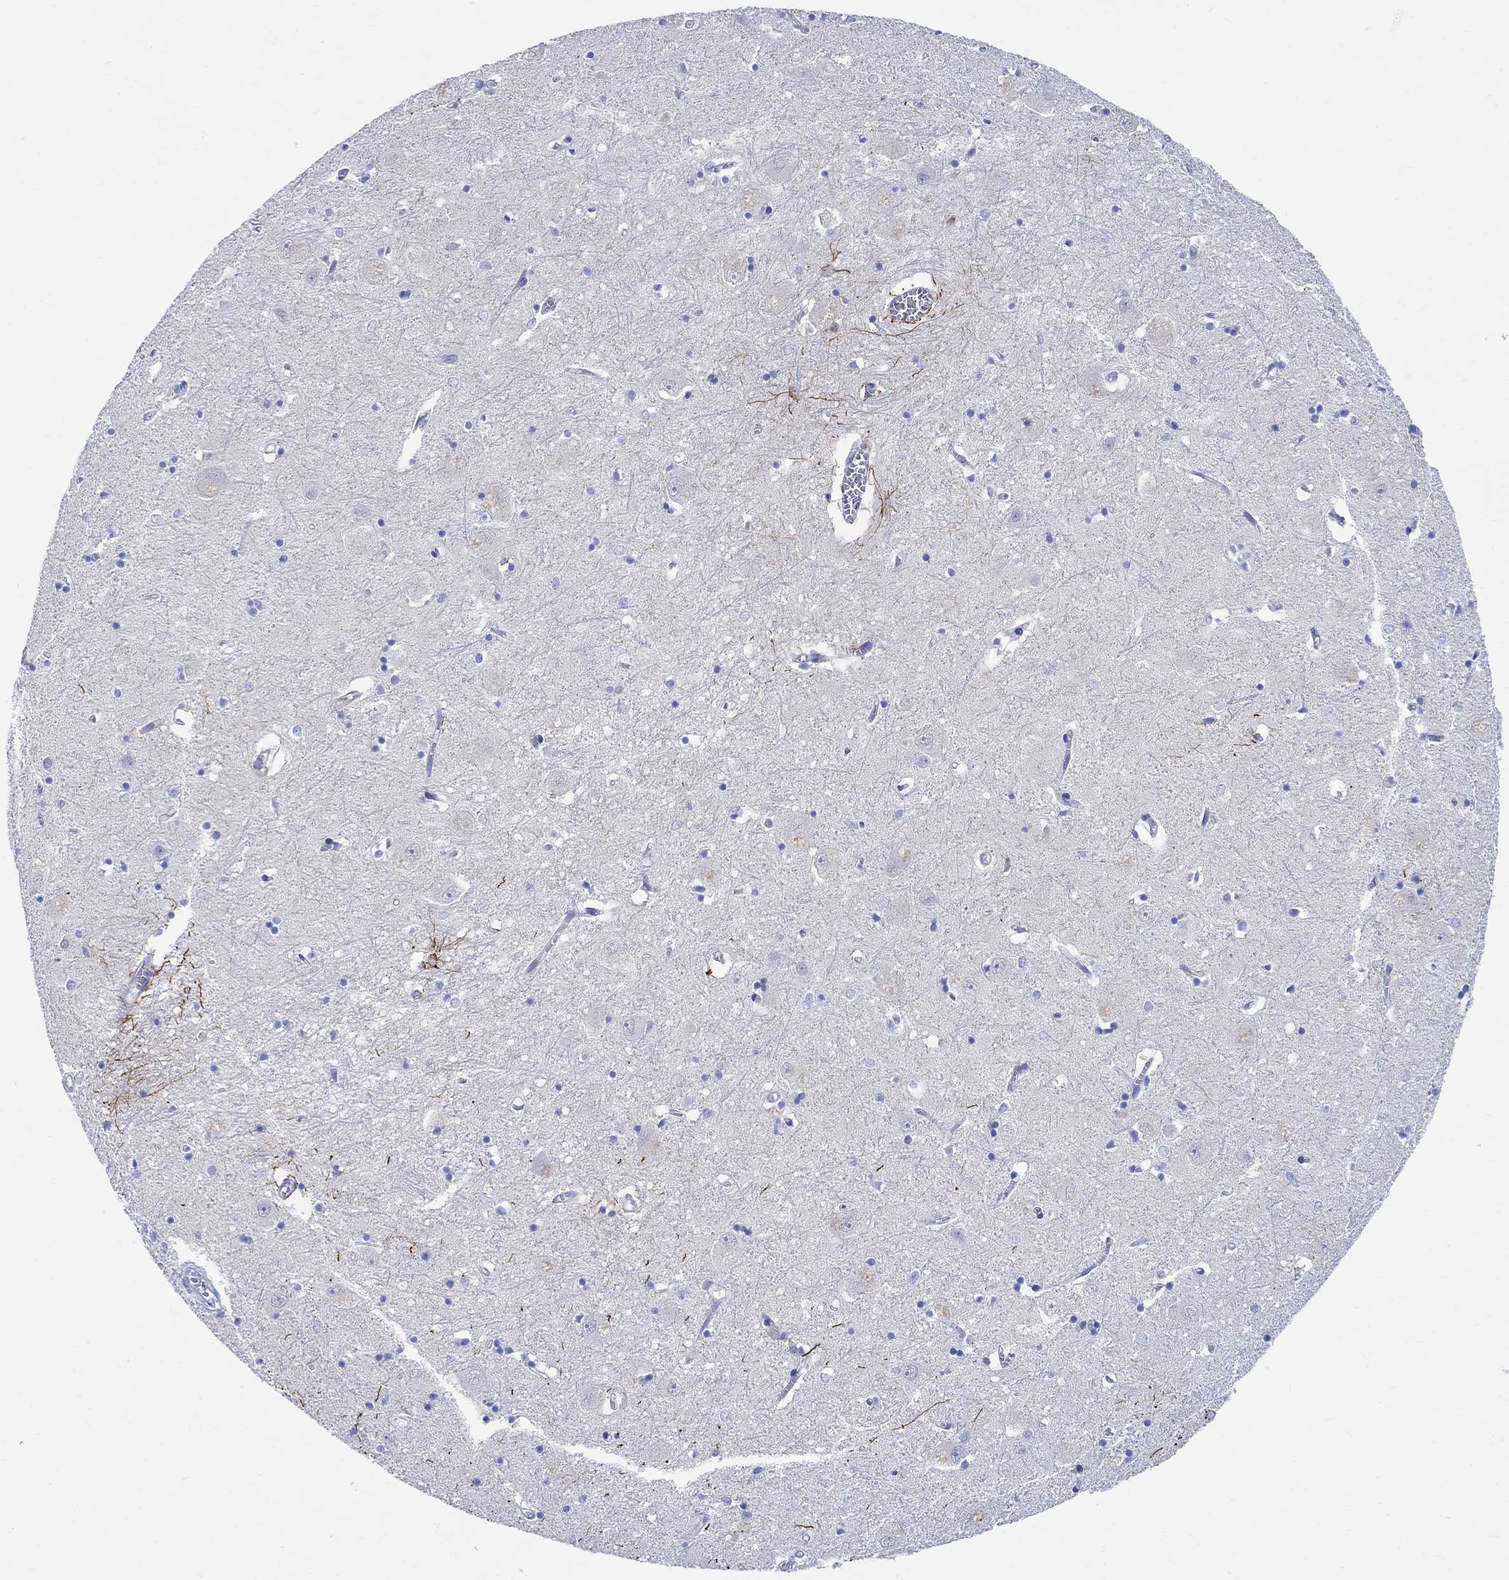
{"staining": {"intensity": "strong", "quantity": "<25%", "location": "cytoplasmic/membranous"}, "tissue": "caudate", "cell_type": "Glial cells", "image_type": "normal", "snomed": [{"axis": "morphology", "description": "Normal tissue, NOS"}, {"axis": "topography", "description": "Lateral ventricle wall"}], "caption": "Strong cytoplasmic/membranous expression is seen in about <25% of glial cells in unremarkable caudate. (DAB (3,3'-diaminobenzidine) IHC, brown staining for protein, blue staining for nuclei).", "gene": "PHF21B", "patient": {"sex": "male", "age": 54}}